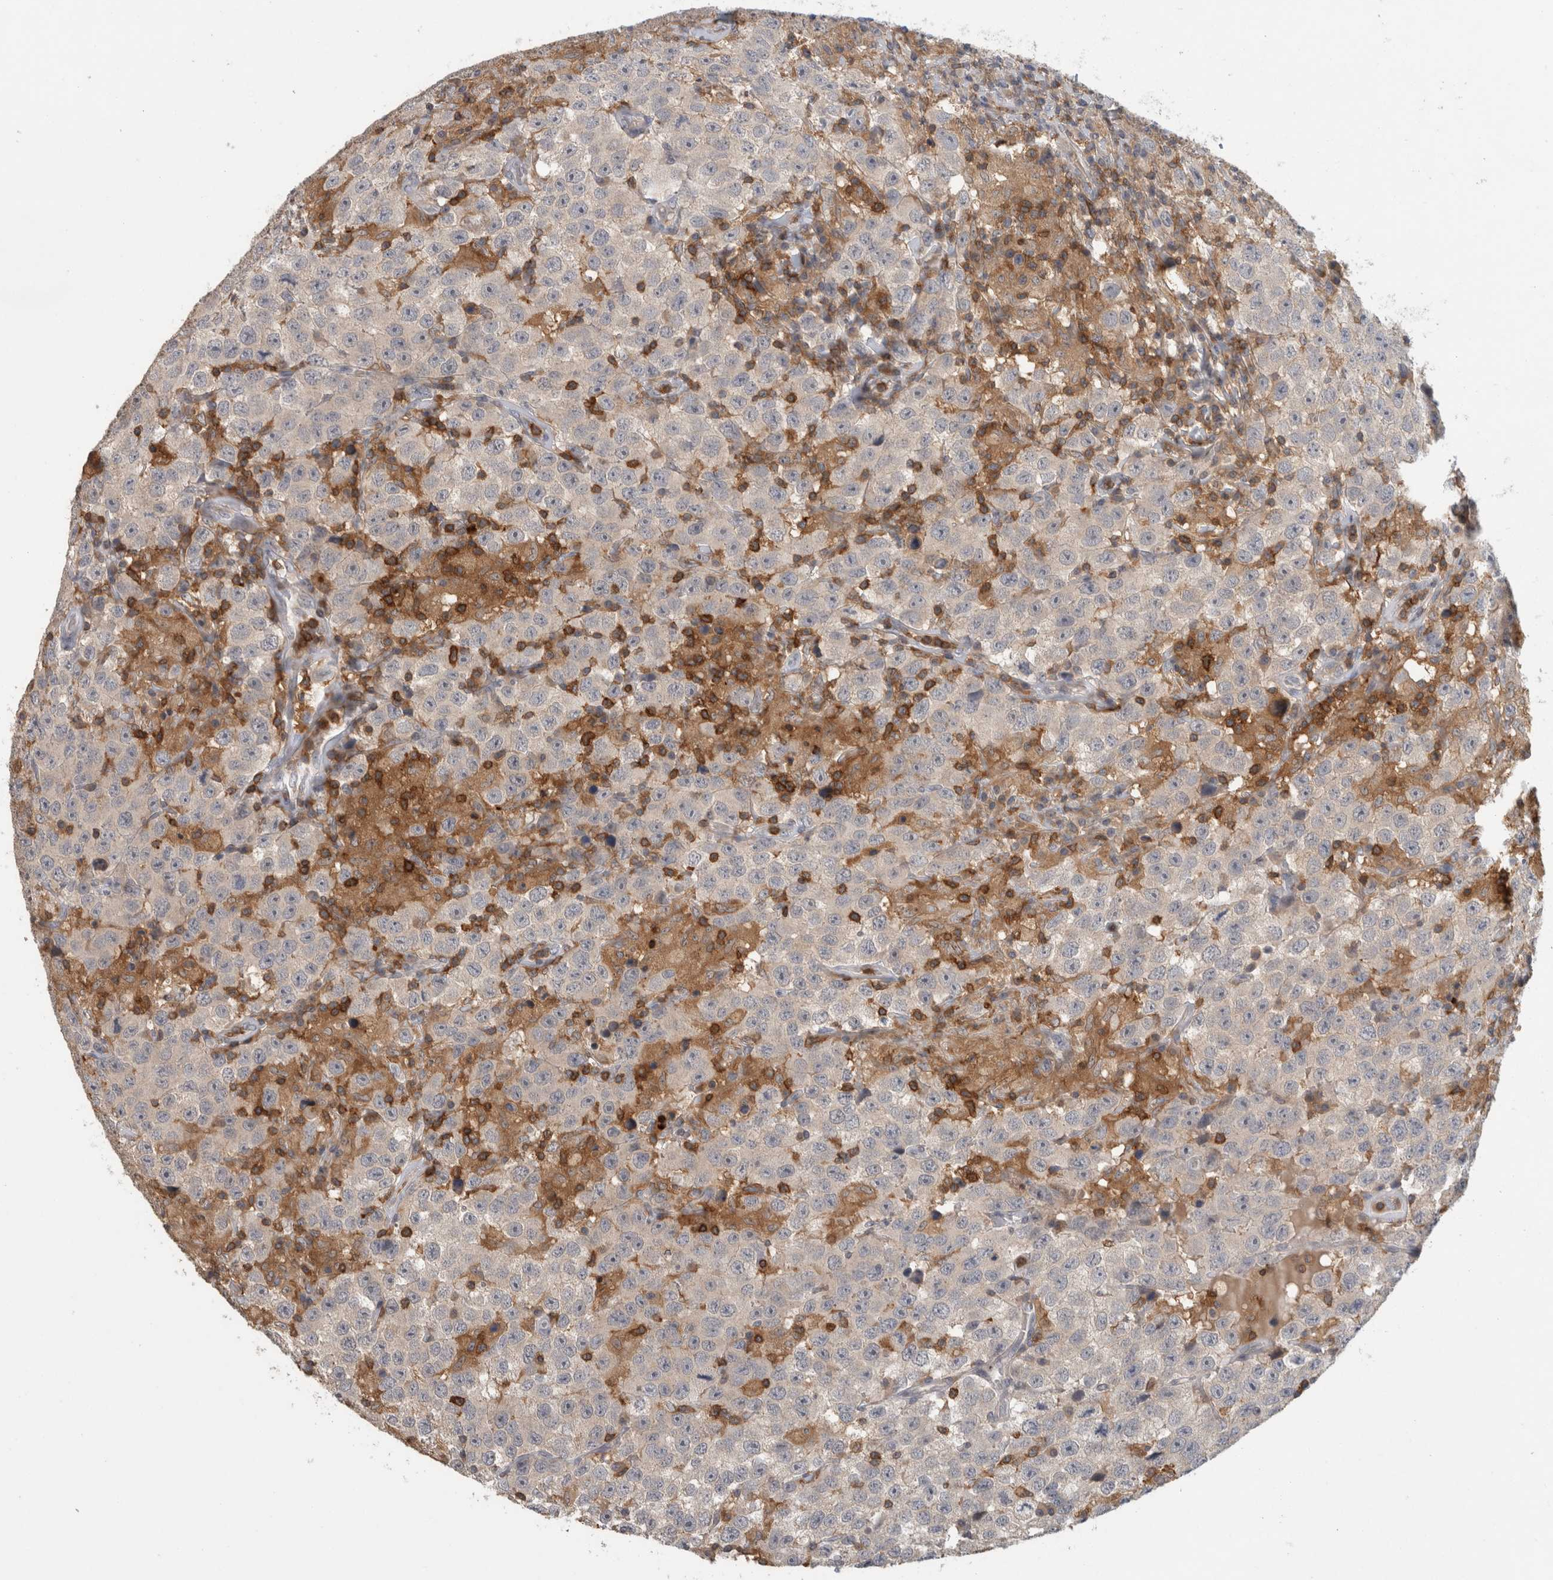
{"staining": {"intensity": "negative", "quantity": "none", "location": "none"}, "tissue": "testis cancer", "cell_type": "Tumor cells", "image_type": "cancer", "snomed": [{"axis": "morphology", "description": "Seminoma, NOS"}, {"axis": "topography", "description": "Testis"}], "caption": "Tumor cells show no significant staining in testis cancer.", "gene": "GFRA2", "patient": {"sex": "male", "age": 41}}